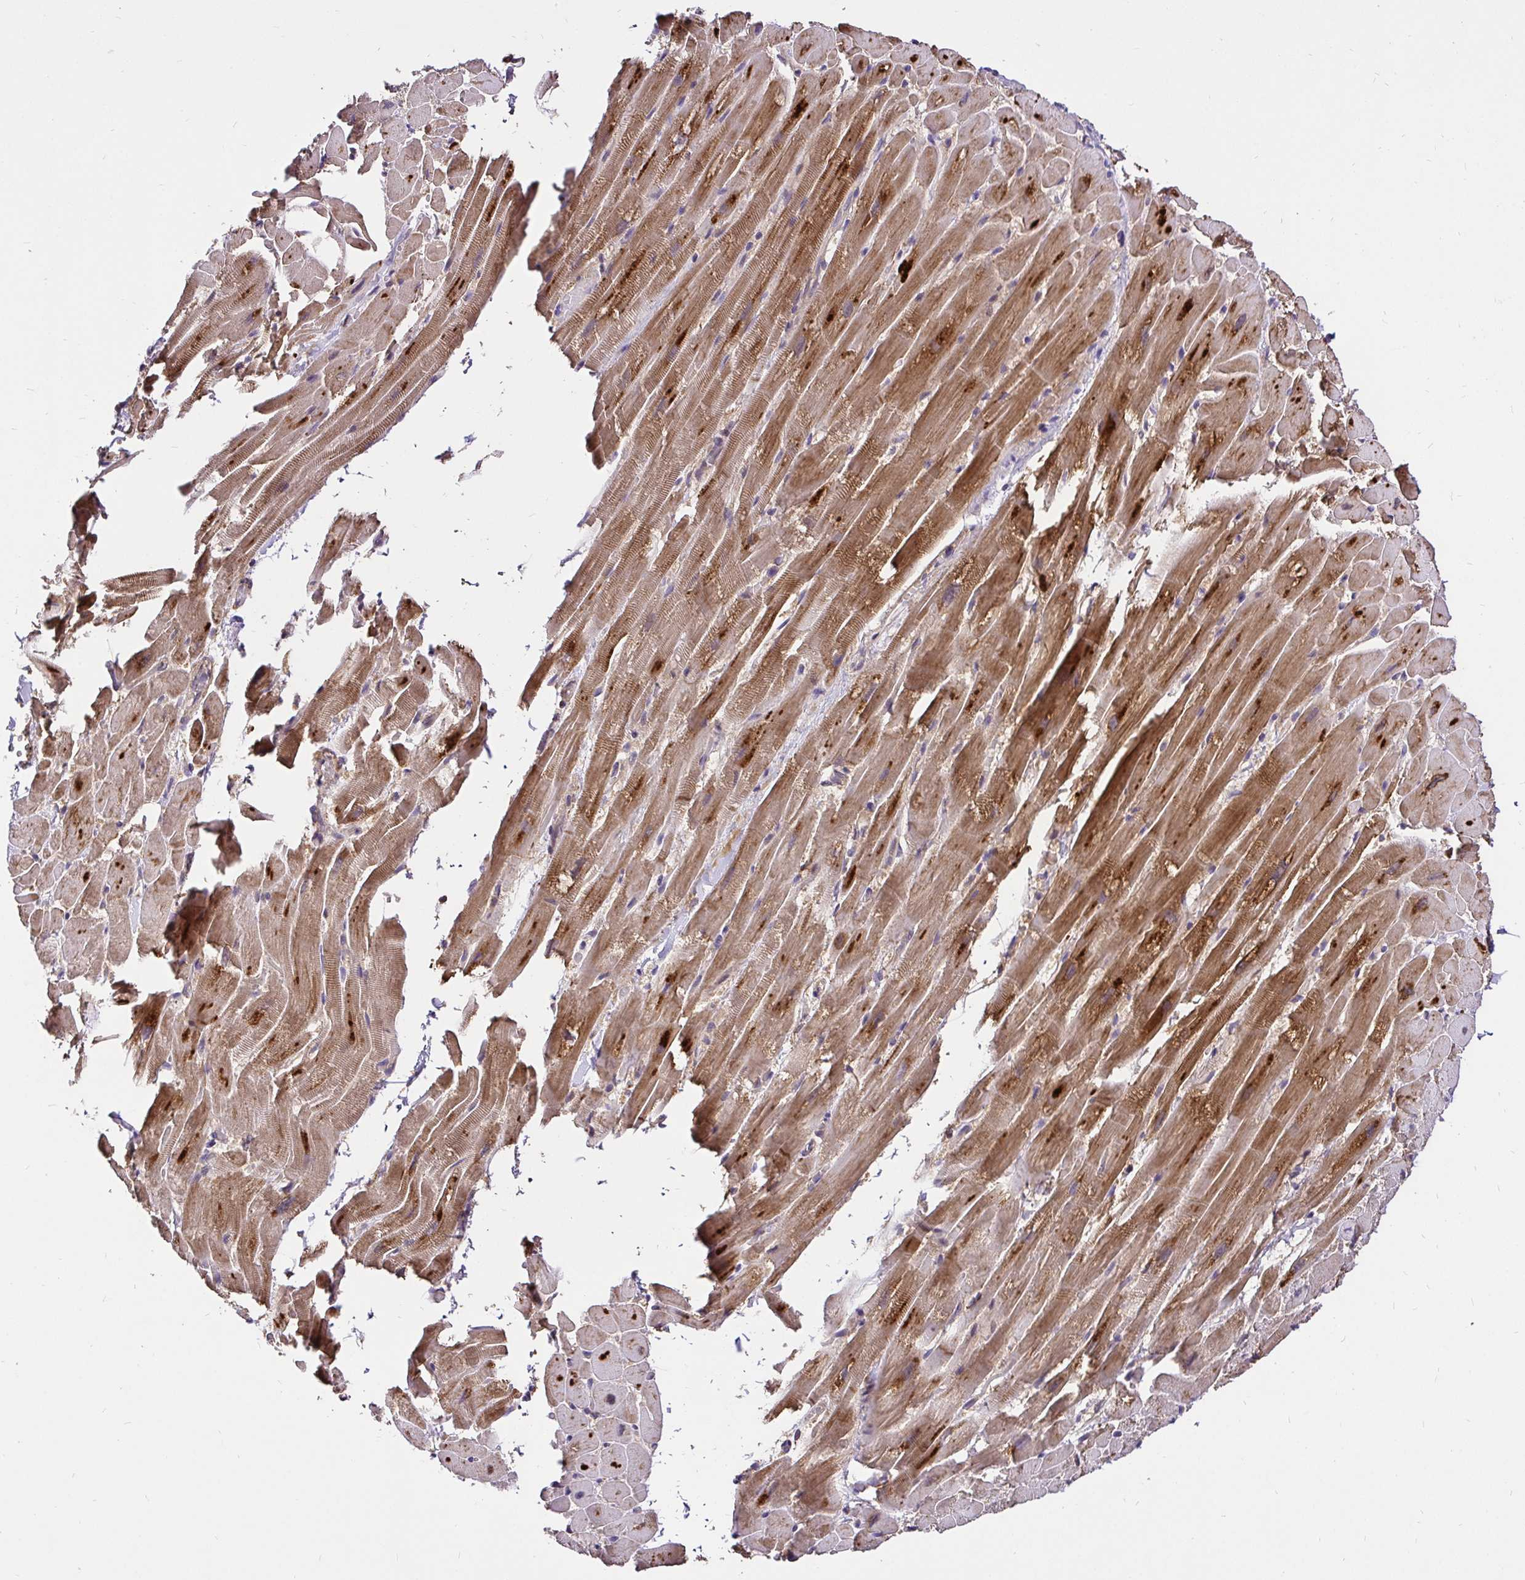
{"staining": {"intensity": "strong", "quantity": ">75%", "location": "cytoplasmic/membranous"}, "tissue": "heart muscle", "cell_type": "Cardiomyocytes", "image_type": "normal", "snomed": [{"axis": "morphology", "description": "Normal tissue, NOS"}, {"axis": "topography", "description": "Heart"}], "caption": "Human heart muscle stained with a brown dye reveals strong cytoplasmic/membranous positive expression in approximately >75% of cardiomyocytes.", "gene": "UBE2M", "patient": {"sex": "male", "age": 37}}